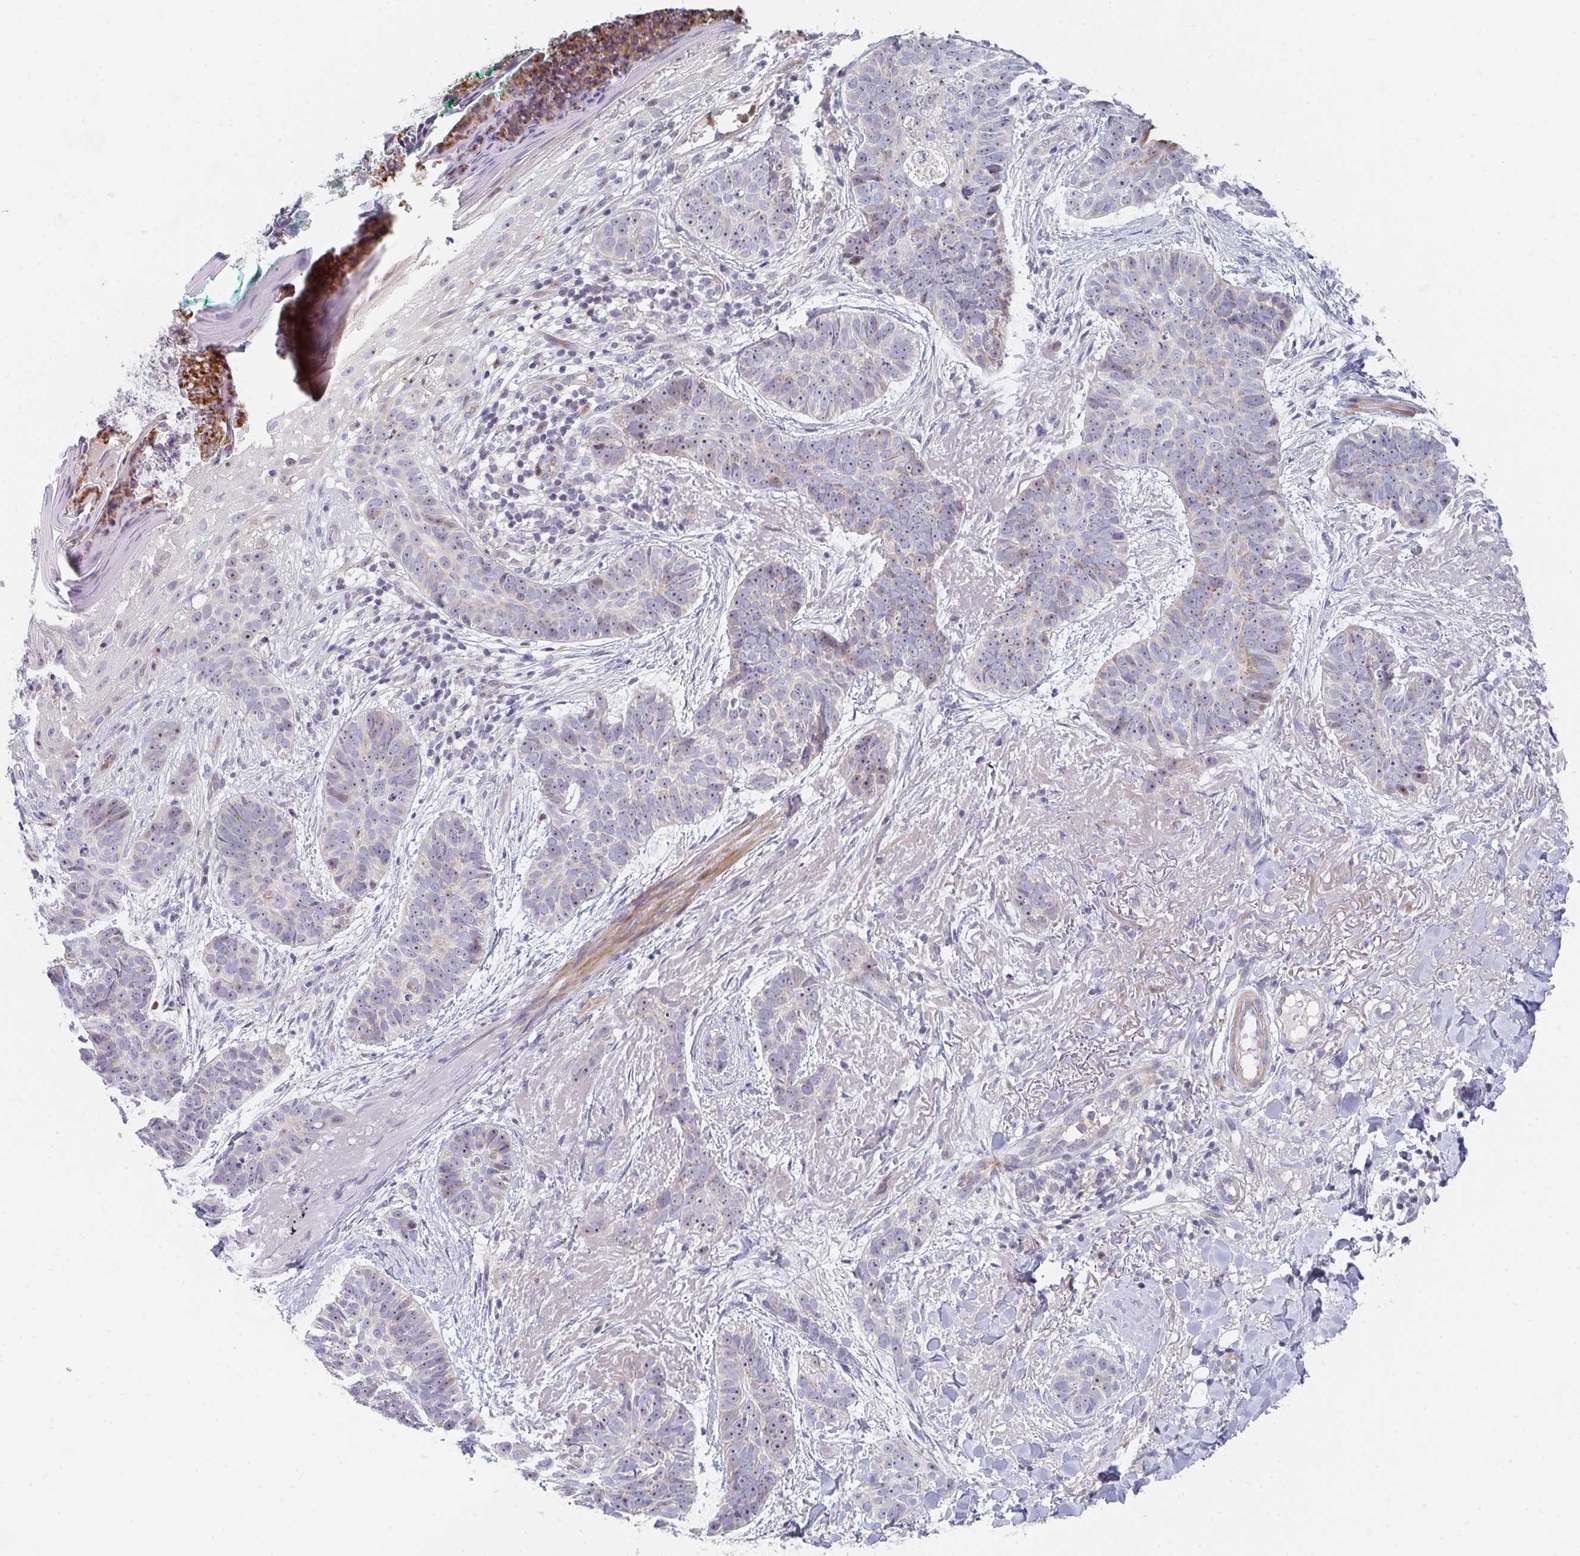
{"staining": {"intensity": "moderate", "quantity": "<25%", "location": "nuclear"}, "tissue": "skin cancer", "cell_type": "Tumor cells", "image_type": "cancer", "snomed": [{"axis": "morphology", "description": "Basal cell carcinoma"}, {"axis": "topography", "description": "Skin"}, {"axis": "topography", "description": "Skin of face"}, {"axis": "topography", "description": "Skin of nose"}], "caption": "Protein staining displays moderate nuclear expression in approximately <25% of tumor cells in skin cancer (basal cell carcinoma).", "gene": "KLHL33", "patient": {"sex": "female", "age": 86}}